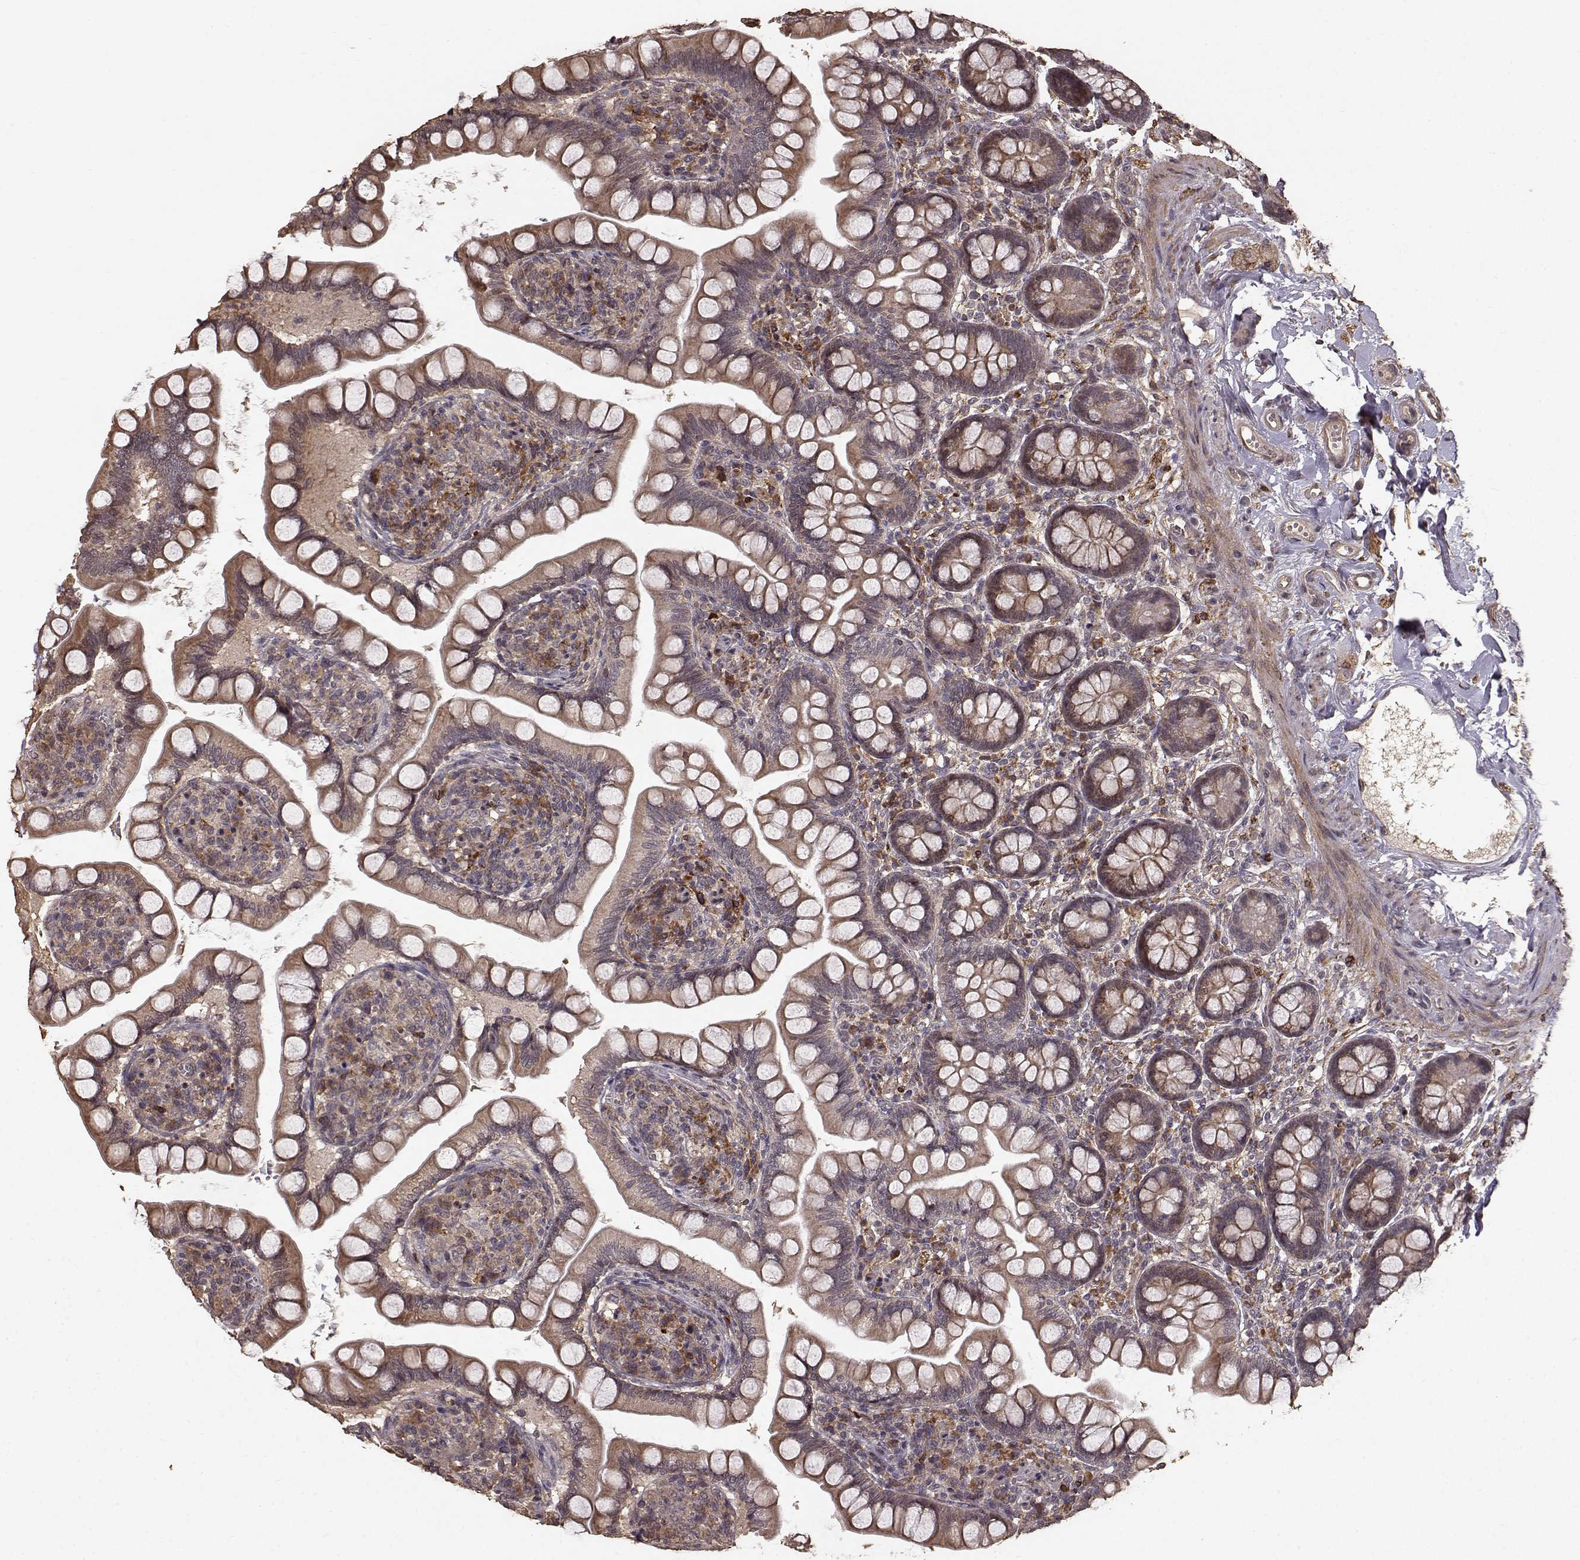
{"staining": {"intensity": "strong", "quantity": ">75%", "location": "cytoplasmic/membranous"}, "tissue": "small intestine", "cell_type": "Glandular cells", "image_type": "normal", "snomed": [{"axis": "morphology", "description": "Normal tissue, NOS"}, {"axis": "topography", "description": "Small intestine"}], "caption": "Strong cytoplasmic/membranous staining for a protein is identified in about >75% of glandular cells of benign small intestine using immunohistochemistry (IHC).", "gene": "USP15", "patient": {"sex": "female", "age": 56}}